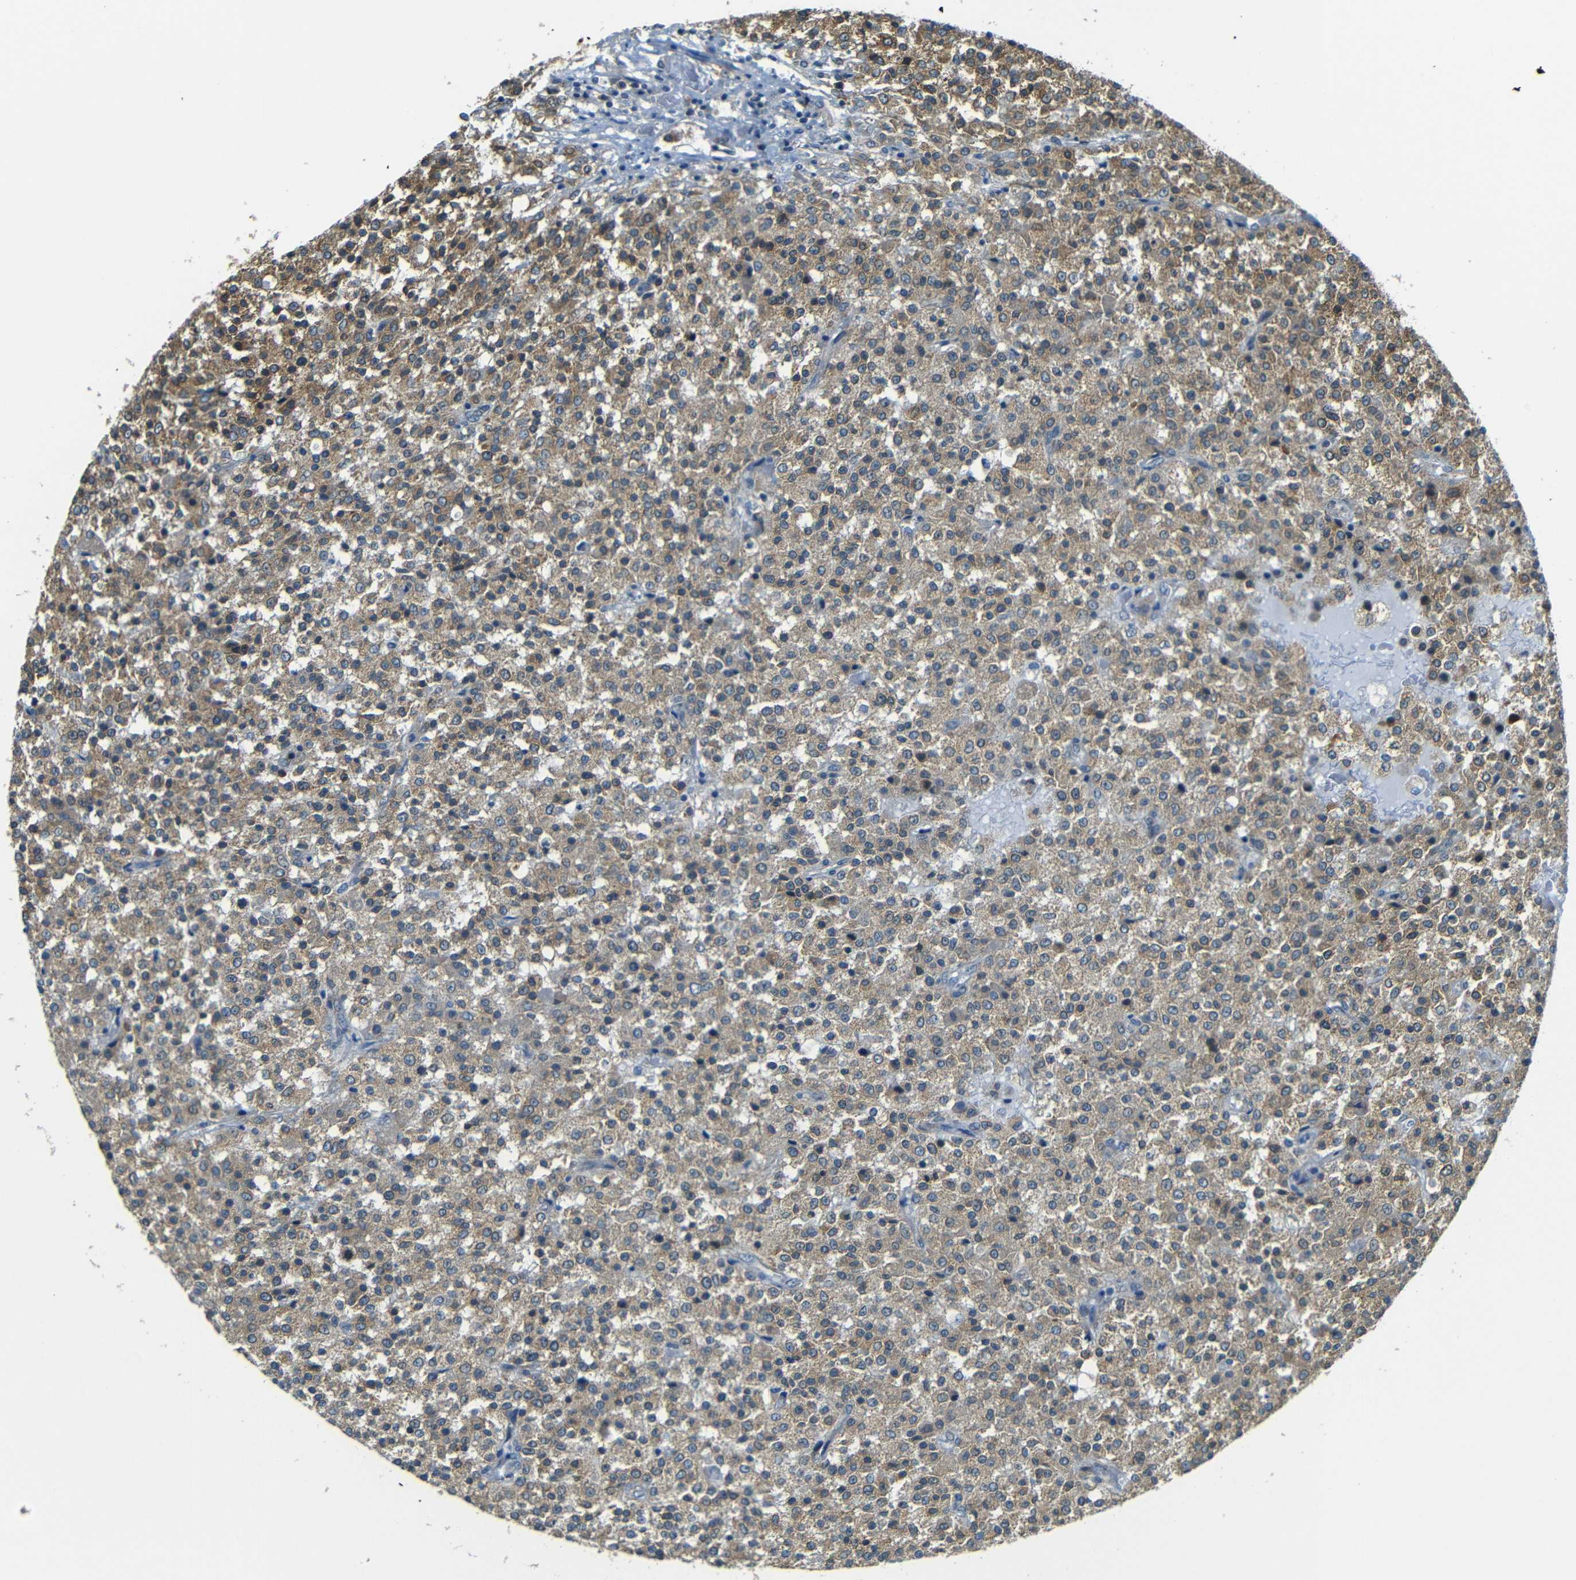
{"staining": {"intensity": "weak", "quantity": "25%-75%", "location": "cytoplasmic/membranous"}, "tissue": "testis cancer", "cell_type": "Tumor cells", "image_type": "cancer", "snomed": [{"axis": "morphology", "description": "Seminoma, NOS"}, {"axis": "topography", "description": "Testis"}], "caption": "This image demonstrates testis cancer stained with immunohistochemistry (IHC) to label a protein in brown. The cytoplasmic/membranous of tumor cells show weak positivity for the protein. Nuclei are counter-stained blue.", "gene": "VAPB", "patient": {"sex": "male", "age": 59}}